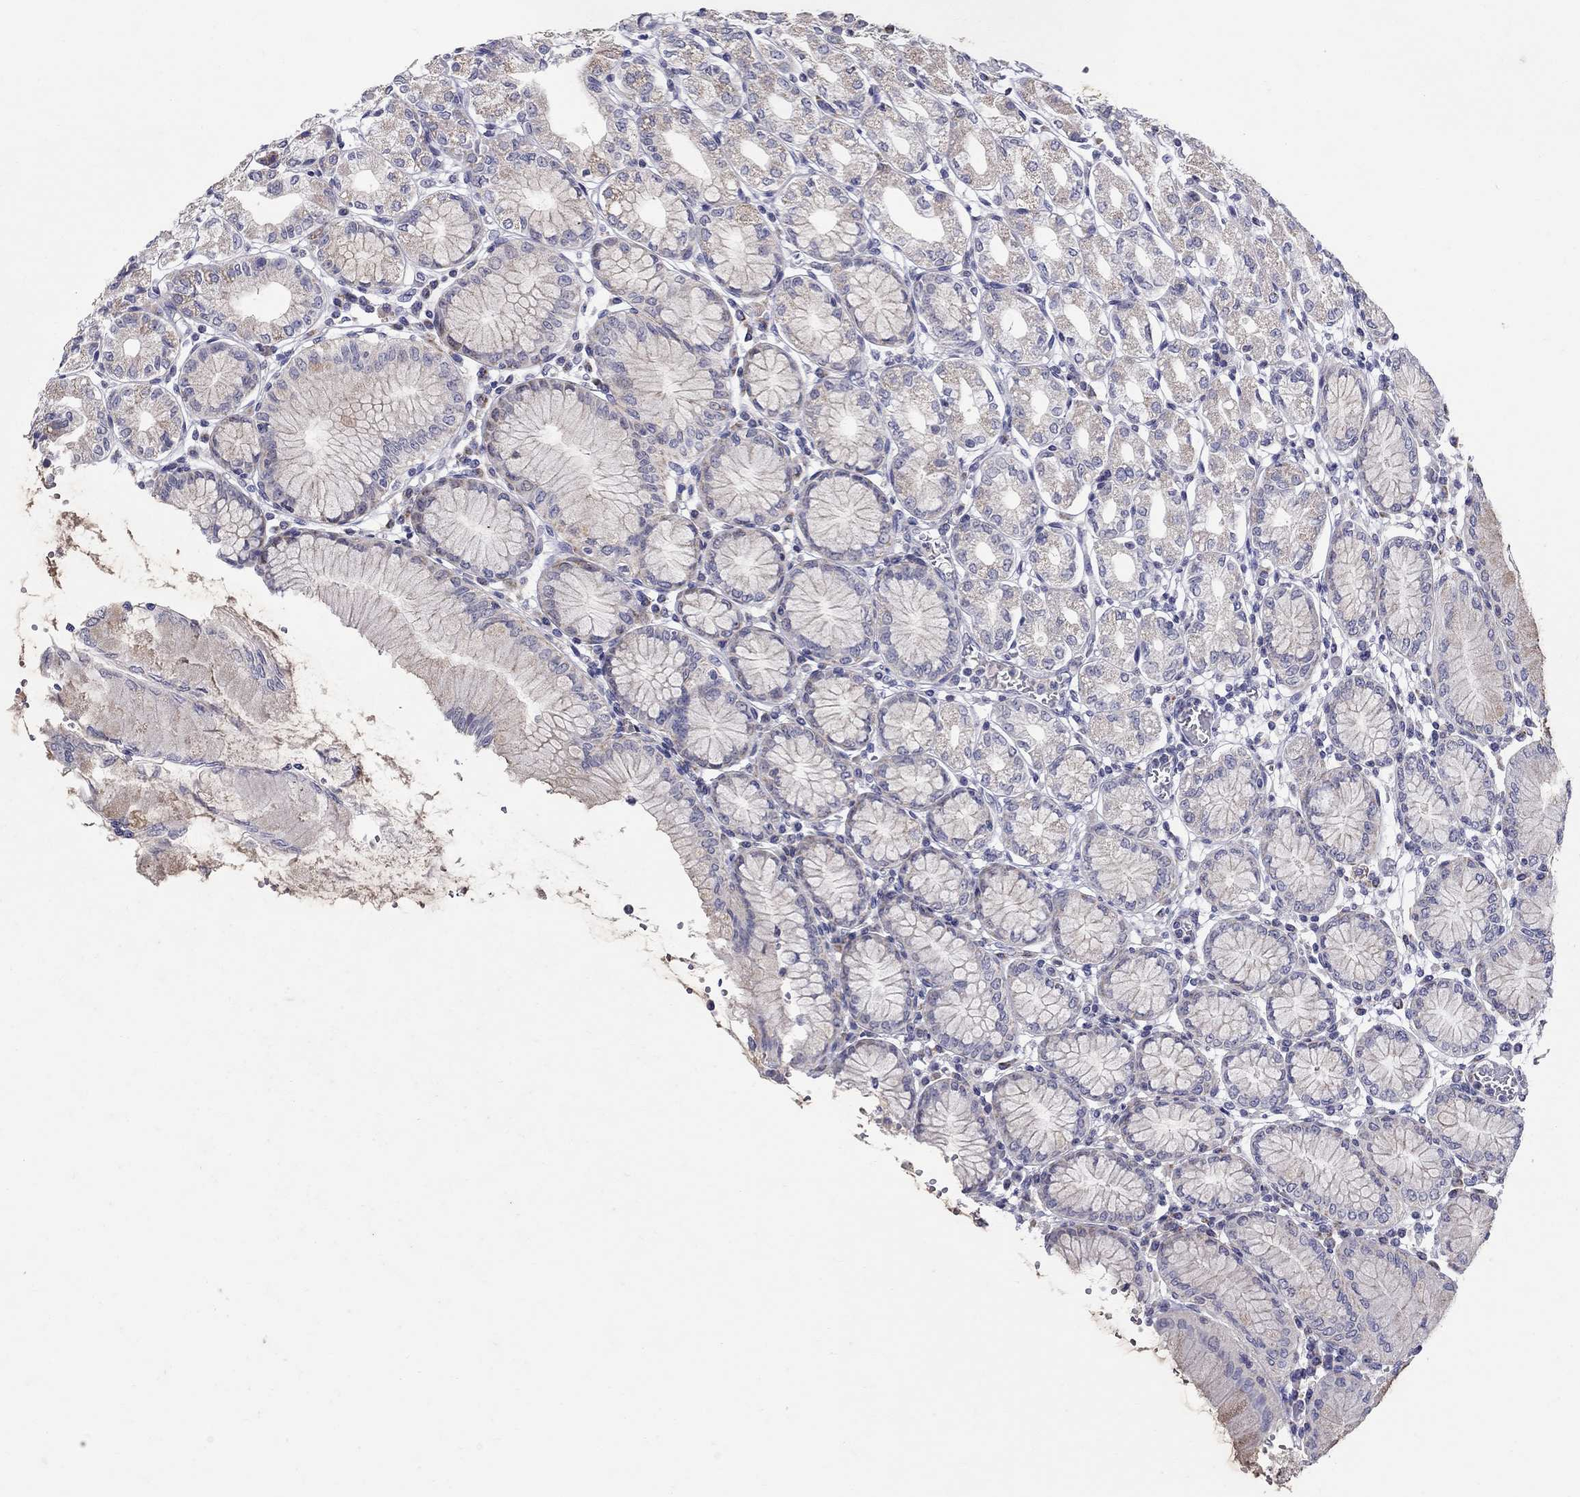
{"staining": {"intensity": "weak", "quantity": "25%-75%", "location": "cytoplasmic/membranous"}, "tissue": "stomach", "cell_type": "Glandular cells", "image_type": "normal", "snomed": [{"axis": "morphology", "description": "Normal tissue, NOS"}, {"axis": "topography", "description": "Skeletal muscle"}, {"axis": "topography", "description": "Stomach"}], "caption": "Weak cytoplasmic/membranous staining is present in approximately 25%-75% of glandular cells in benign stomach.", "gene": "HMX2", "patient": {"sex": "female", "age": 57}}